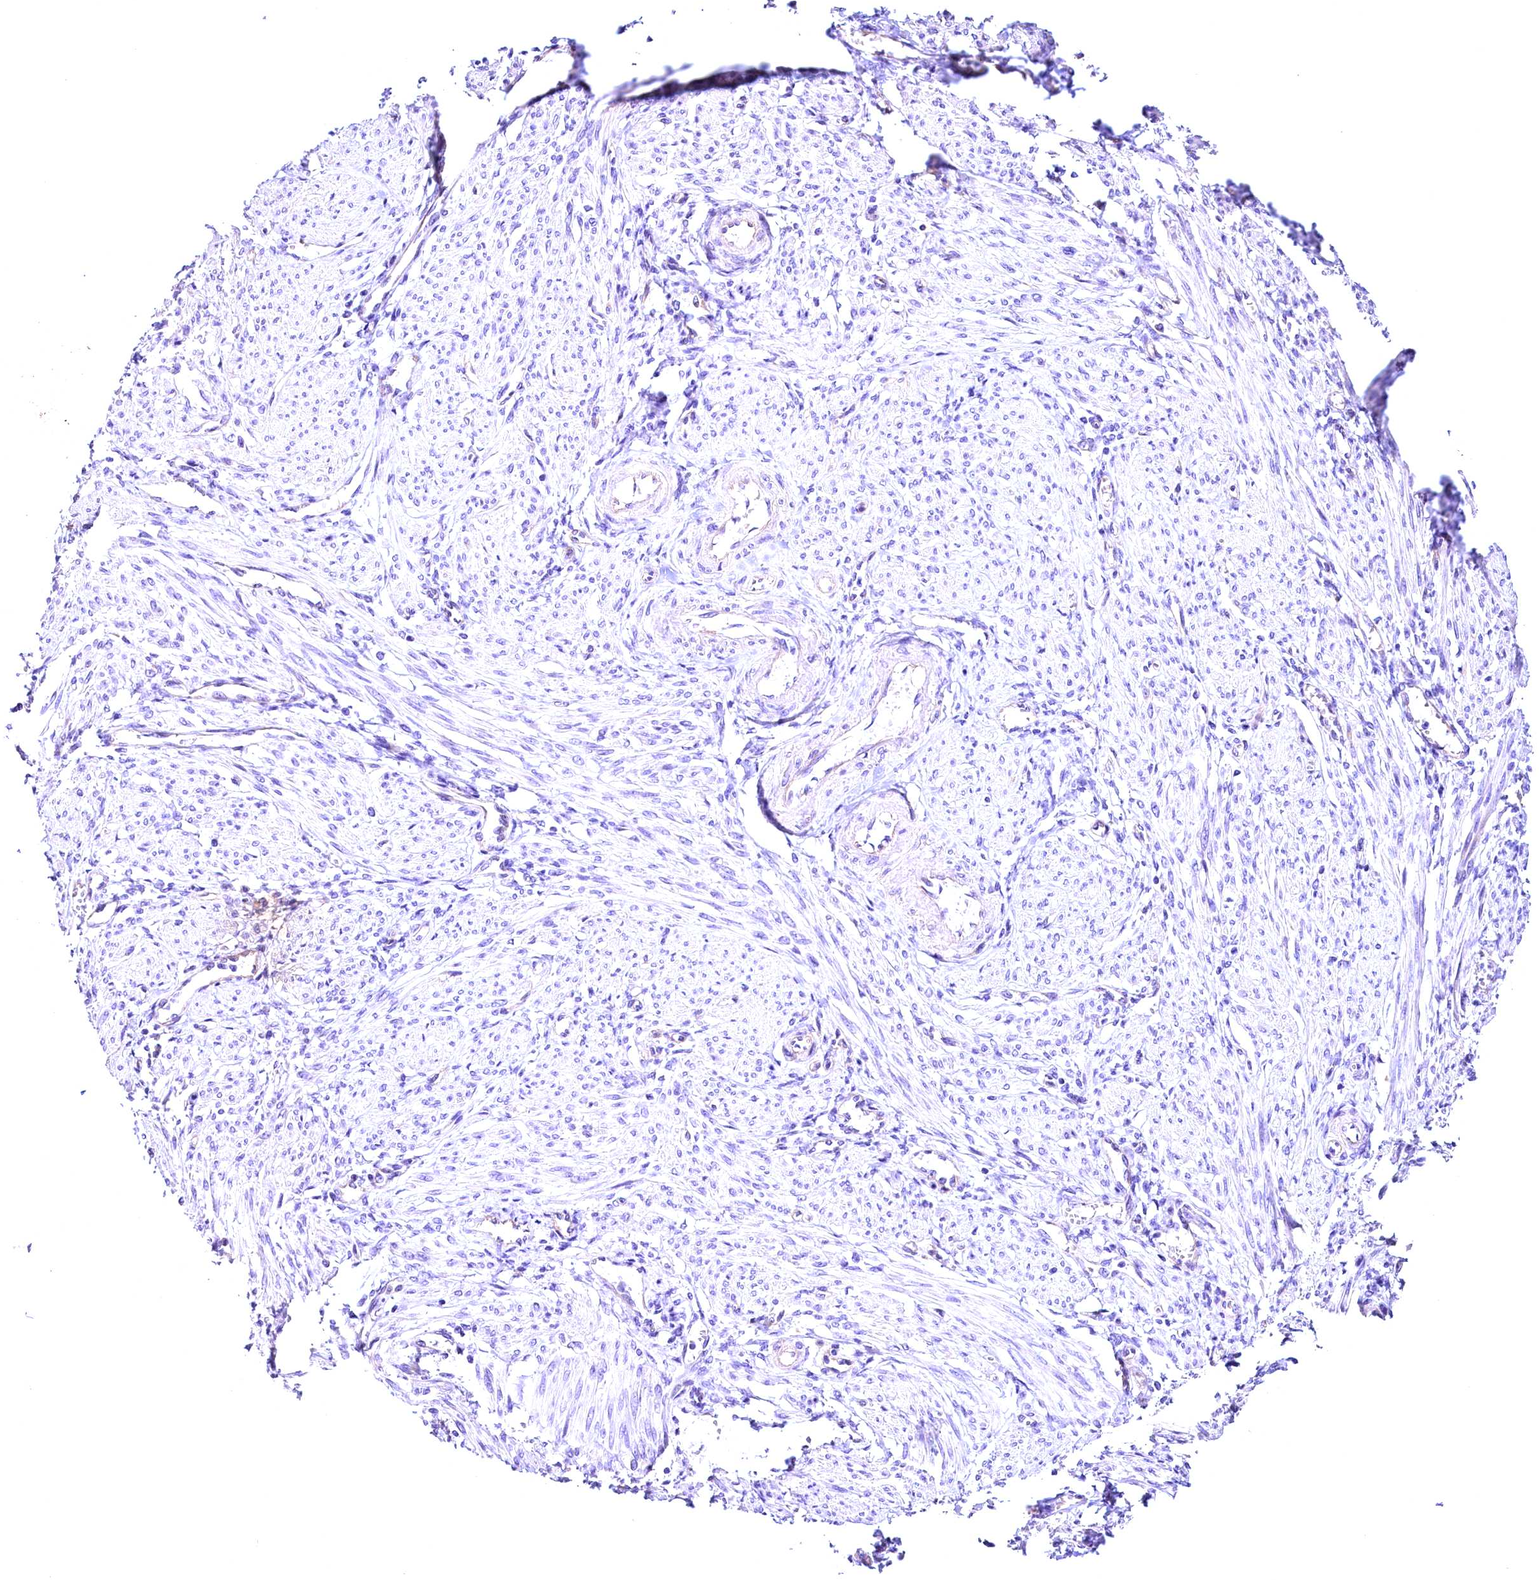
{"staining": {"intensity": "negative", "quantity": "none", "location": "none"}, "tissue": "smooth muscle", "cell_type": "Smooth muscle cells", "image_type": "normal", "snomed": [{"axis": "morphology", "description": "Normal tissue, NOS"}, {"axis": "topography", "description": "Smooth muscle"}], "caption": "Image shows no protein expression in smooth muscle cells of benign smooth muscle.", "gene": "ACAA2", "patient": {"sex": "female", "age": 39}}